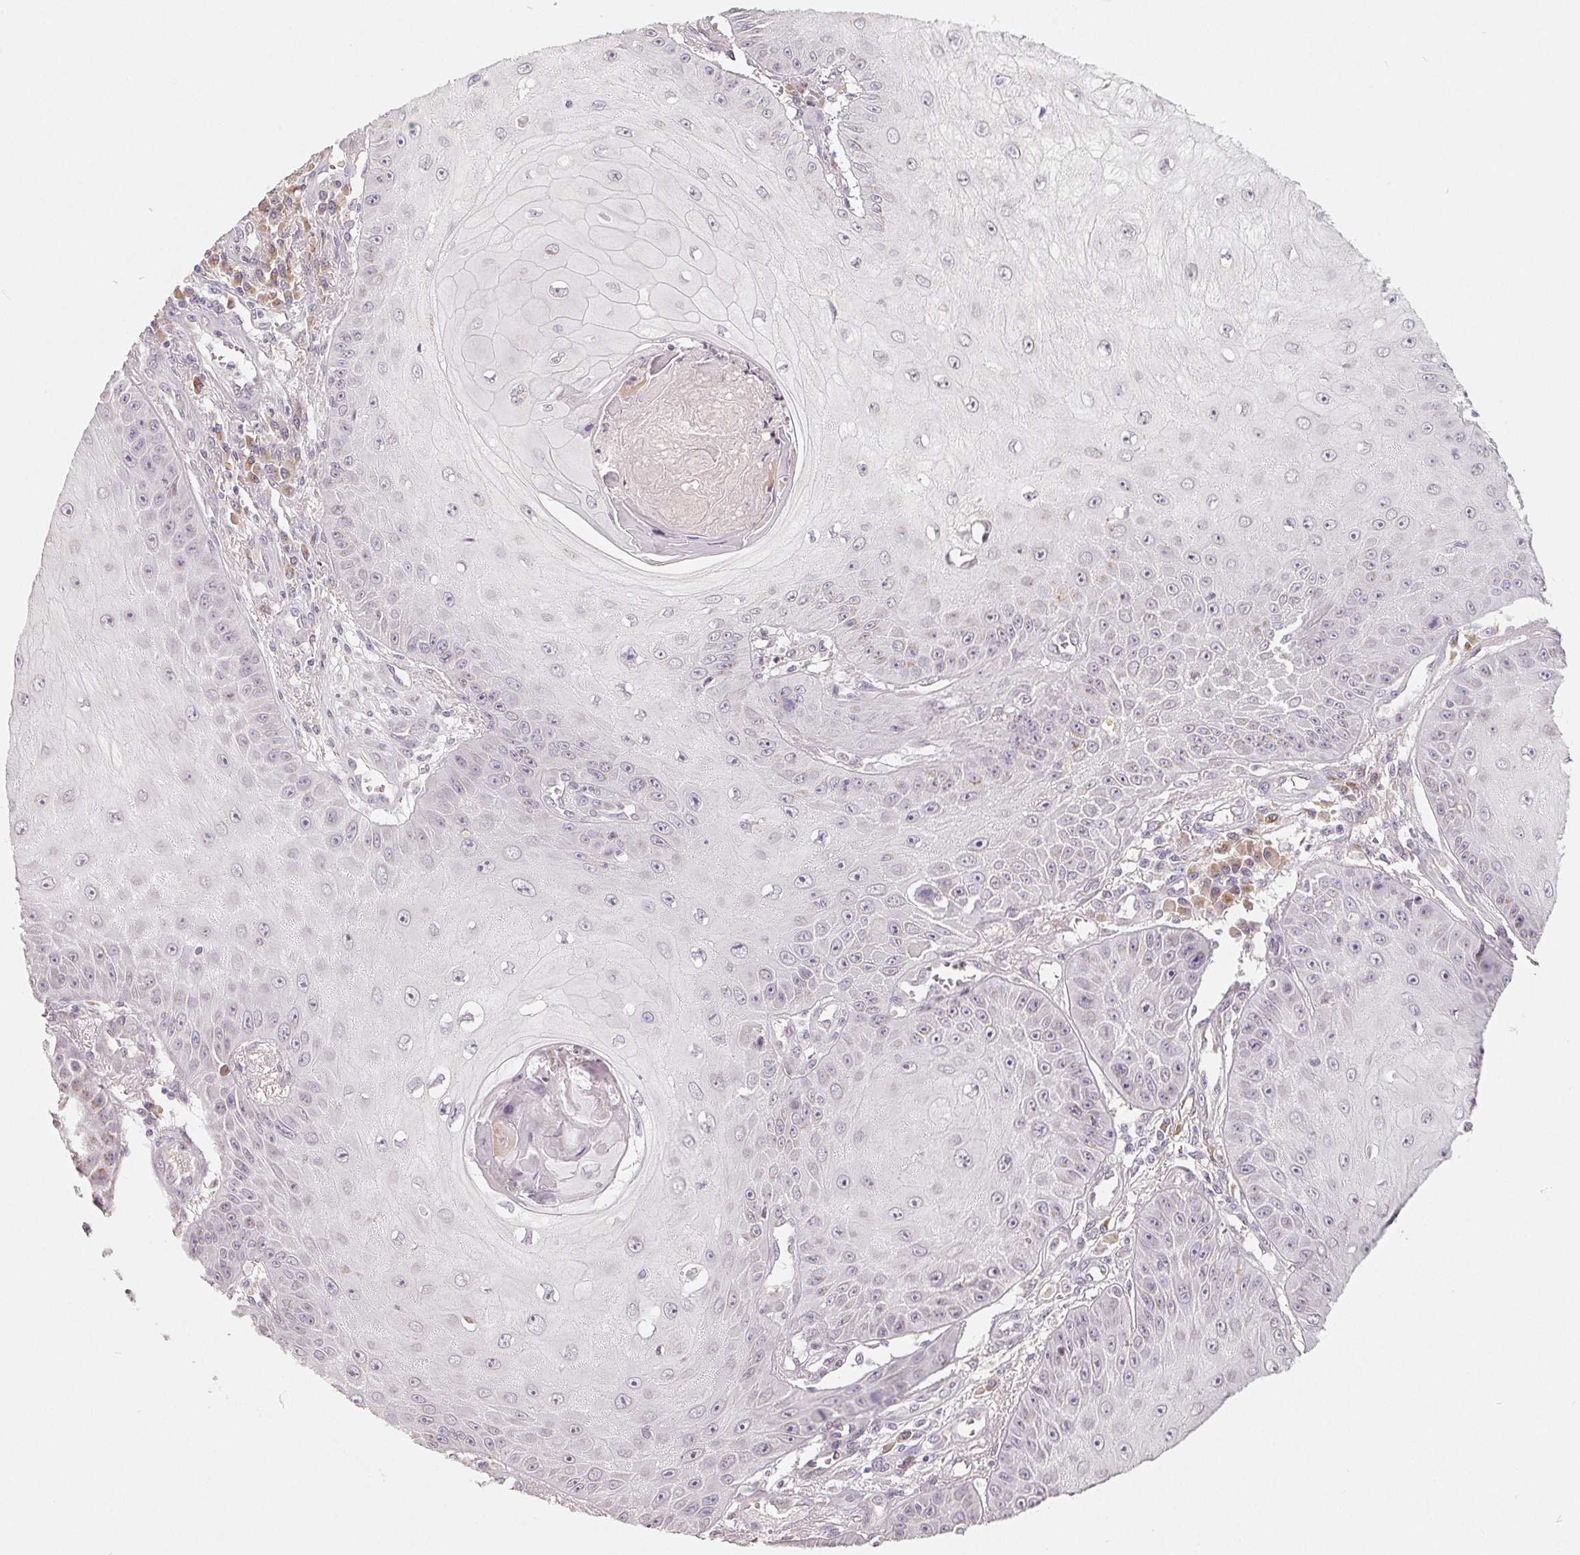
{"staining": {"intensity": "weak", "quantity": "<25%", "location": "nuclear"}, "tissue": "skin cancer", "cell_type": "Tumor cells", "image_type": "cancer", "snomed": [{"axis": "morphology", "description": "Squamous cell carcinoma, NOS"}, {"axis": "topography", "description": "Skin"}], "caption": "High power microscopy photomicrograph of an immunohistochemistry image of squamous cell carcinoma (skin), revealing no significant positivity in tumor cells.", "gene": "TMSB15B", "patient": {"sex": "male", "age": 70}}